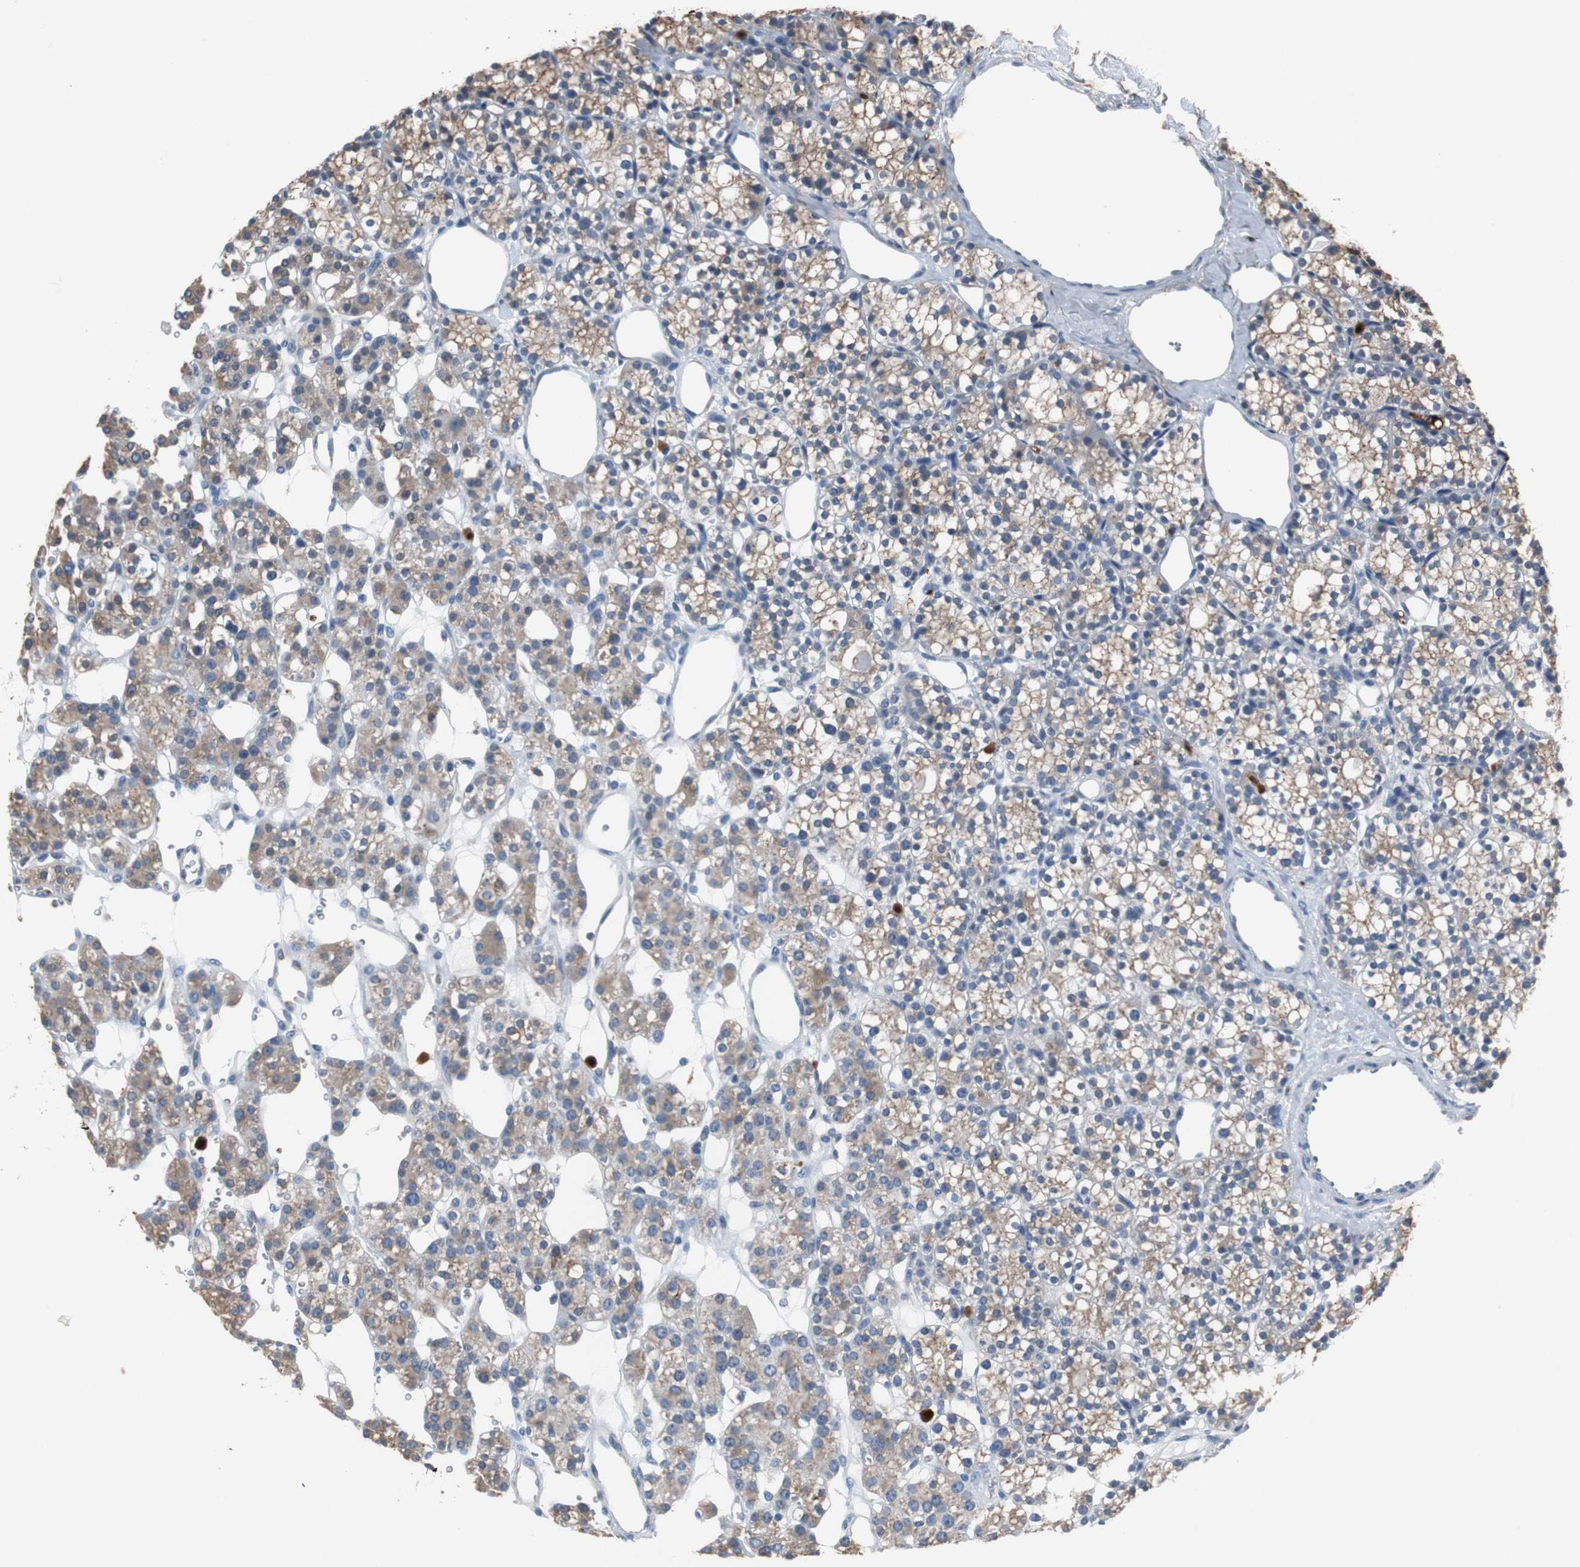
{"staining": {"intensity": "moderate", "quantity": ">75%", "location": "cytoplasmic/membranous"}, "tissue": "parathyroid gland", "cell_type": "Glandular cells", "image_type": "normal", "snomed": [{"axis": "morphology", "description": "Normal tissue, NOS"}, {"axis": "topography", "description": "Parathyroid gland"}], "caption": "Moderate cytoplasmic/membranous protein positivity is seen in about >75% of glandular cells in parathyroid gland. (DAB (3,3'-diaminobenzidine) IHC with brightfield microscopy, high magnification).", "gene": "CALB2", "patient": {"sex": "female", "age": 64}}